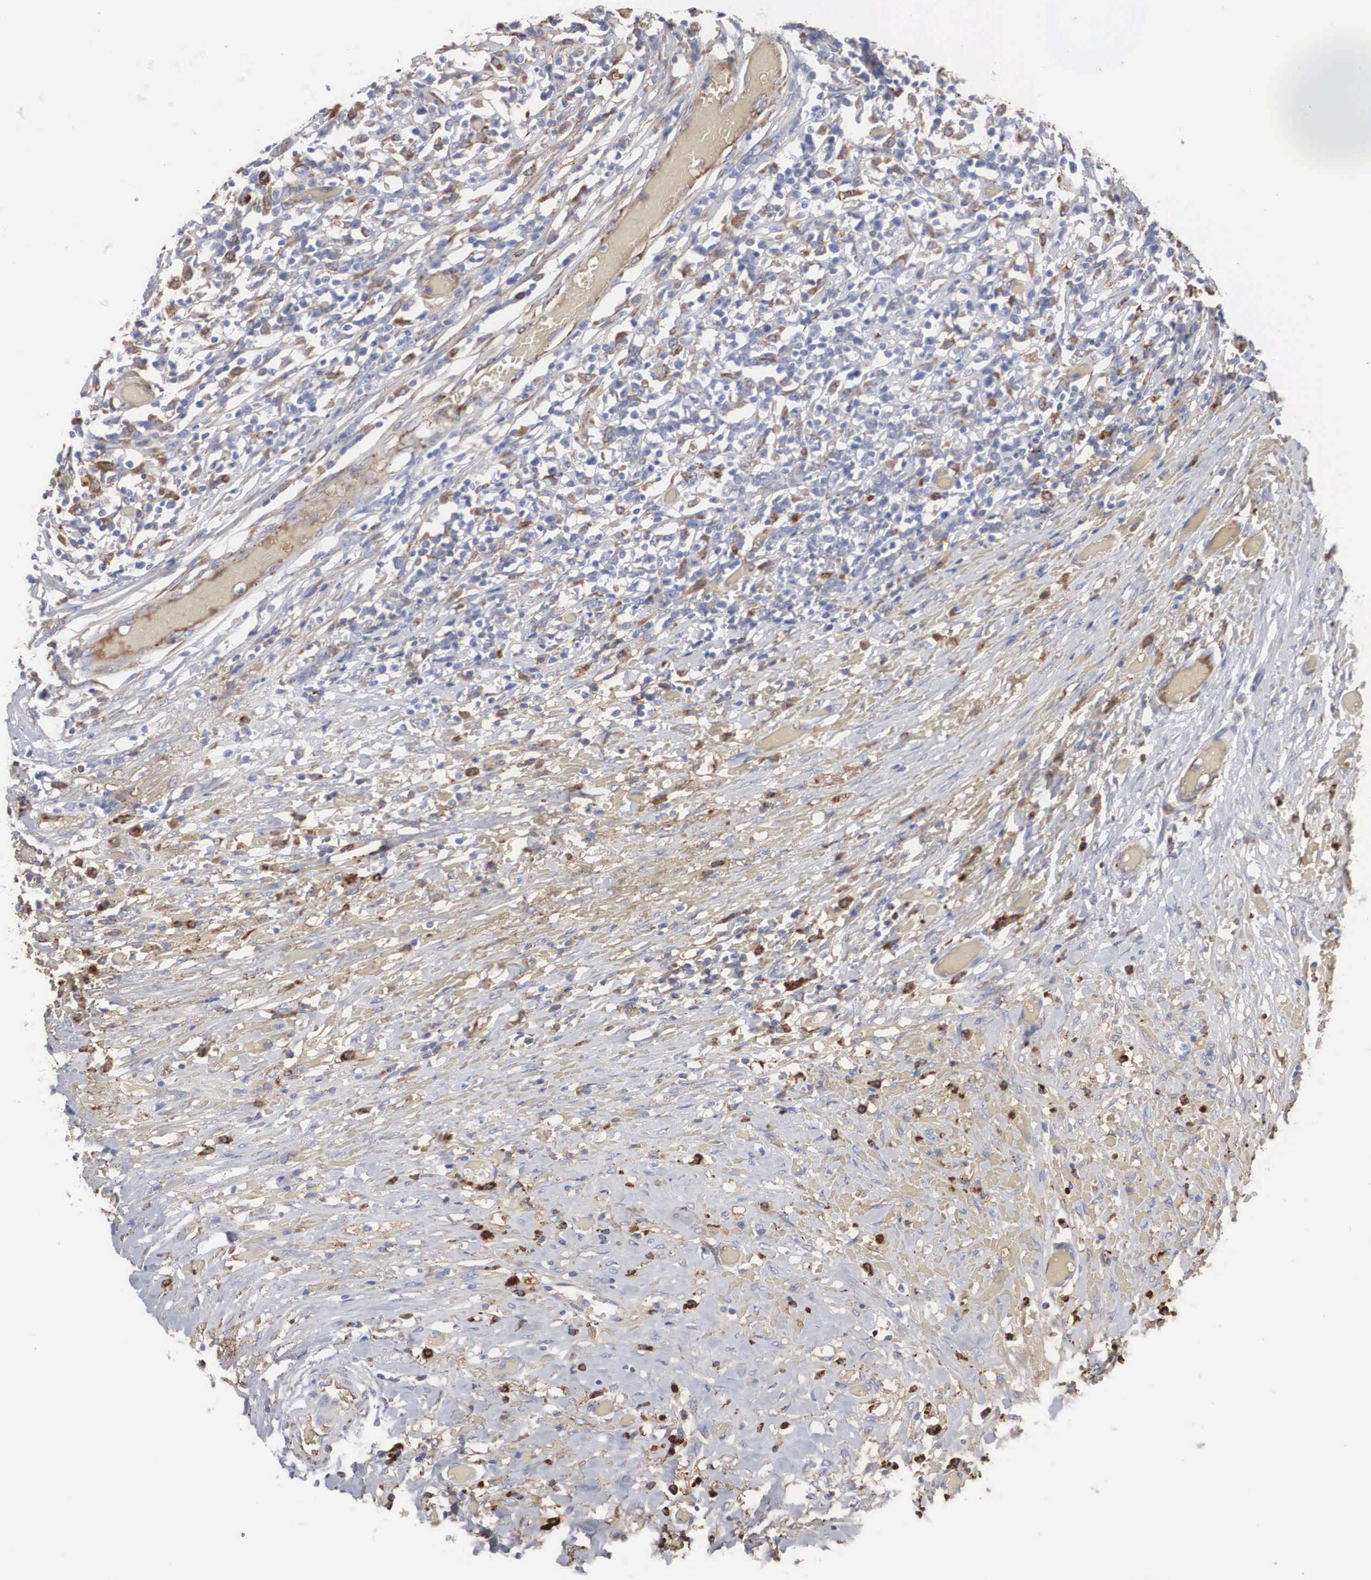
{"staining": {"intensity": "strong", "quantity": "25%-75%", "location": "cytoplasmic/membranous"}, "tissue": "lymphoma", "cell_type": "Tumor cells", "image_type": "cancer", "snomed": [{"axis": "morphology", "description": "Malignant lymphoma, non-Hodgkin's type, High grade"}, {"axis": "topography", "description": "Colon"}], "caption": "This micrograph displays malignant lymphoma, non-Hodgkin's type (high-grade) stained with immunohistochemistry (IHC) to label a protein in brown. The cytoplasmic/membranous of tumor cells show strong positivity for the protein. Nuclei are counter-stained blue.", "gene": "LGALS3BP", "patient": {"sex": "male", "age": 82}}